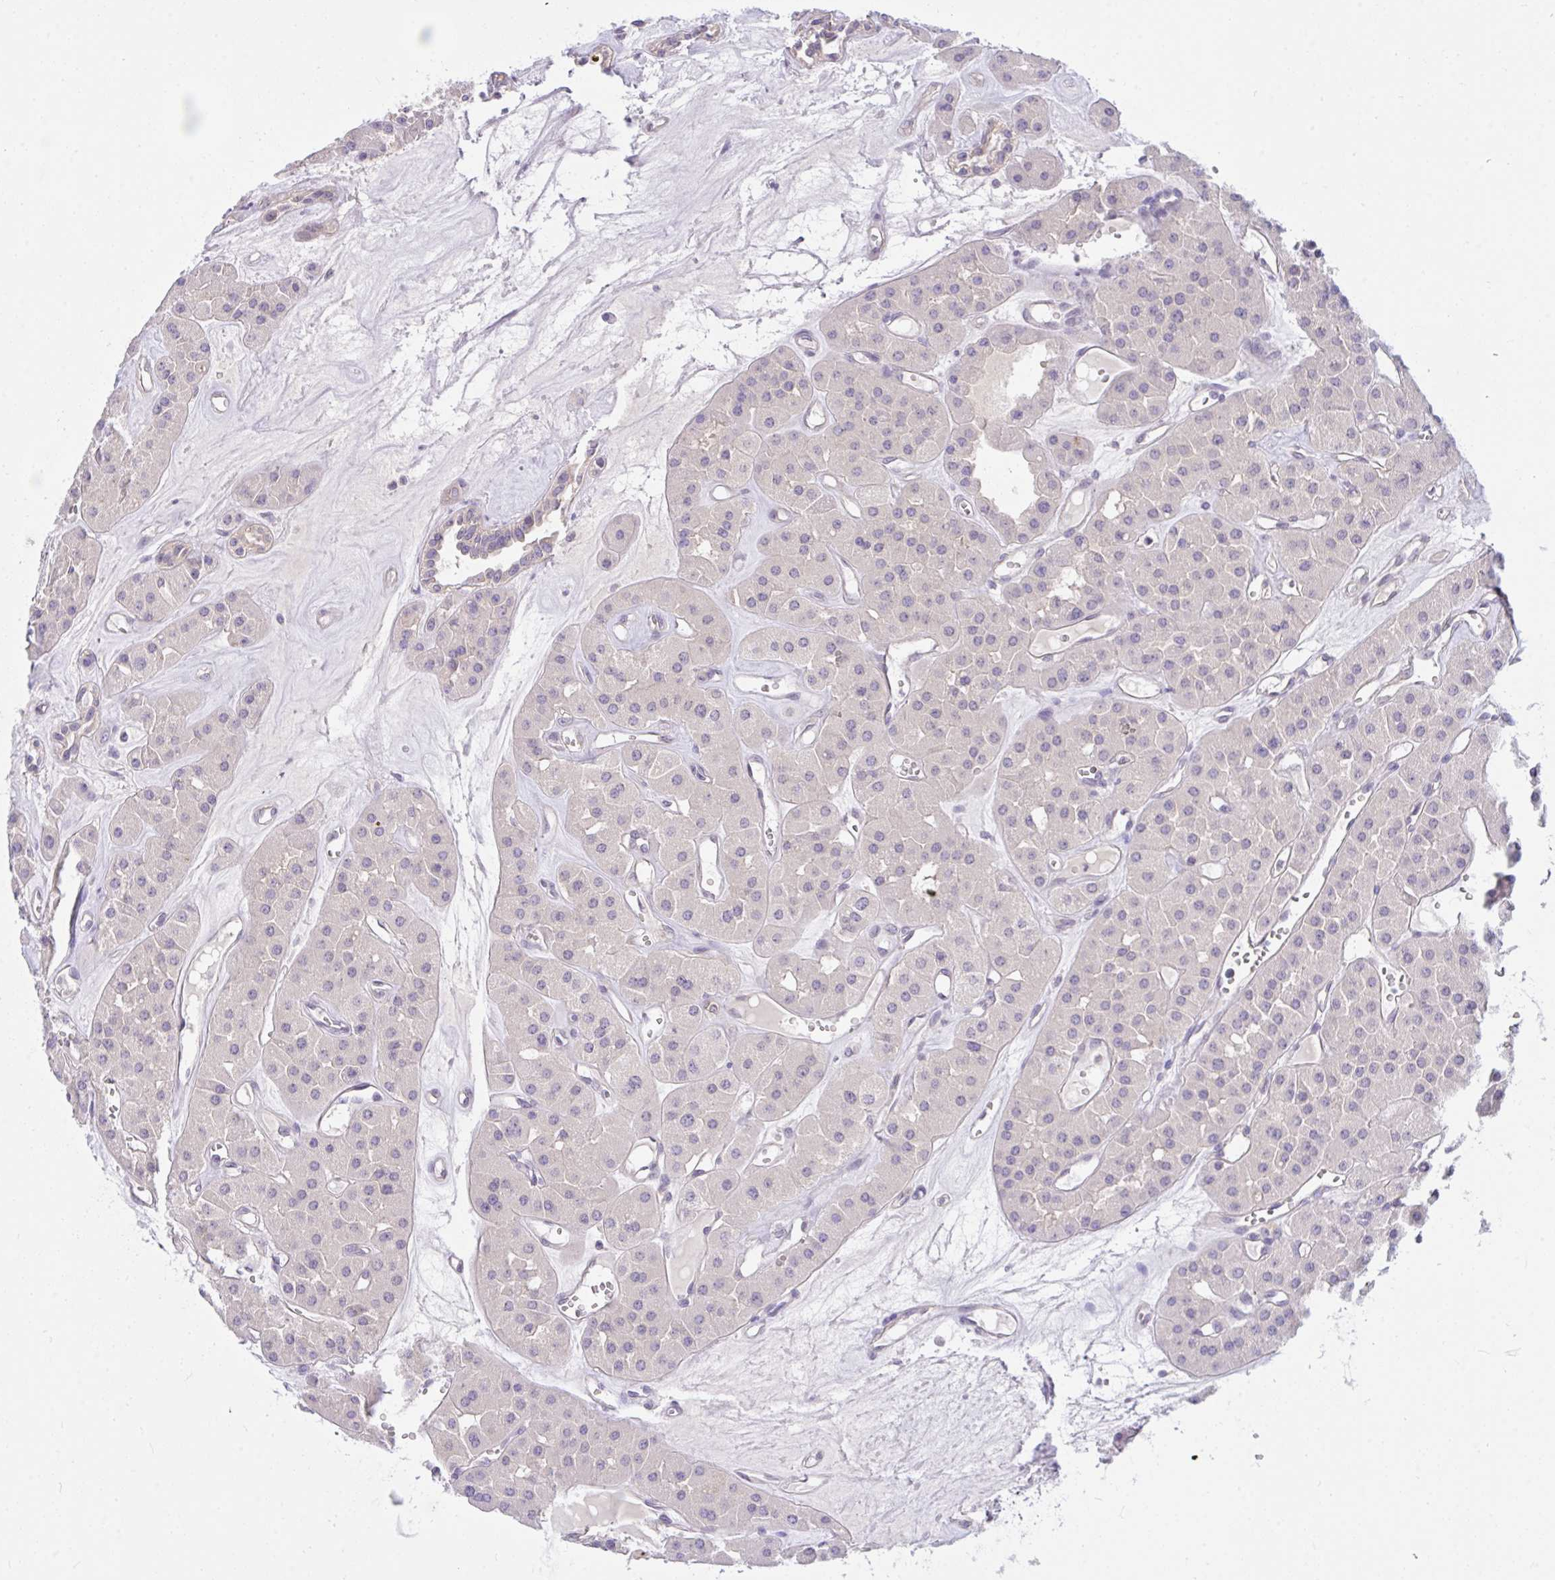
{"staining": {"intensity": "negative", "quantity": "none", "location": "none"}, "tissue": "renal cancer", "cell_type": "Tumor cells", "image_type": "cancer", "snomed": [{"axis": "morphology", "description": "Carcinoma, NOS"}, {"axis": "topography", "description": "Kidney"}], "caption": "Immunohistochemical staining of renal cancer displays no significant positivity in tumor cells.", "gene": "TLN2", "patient": {"sex": "female", "age": 75}}